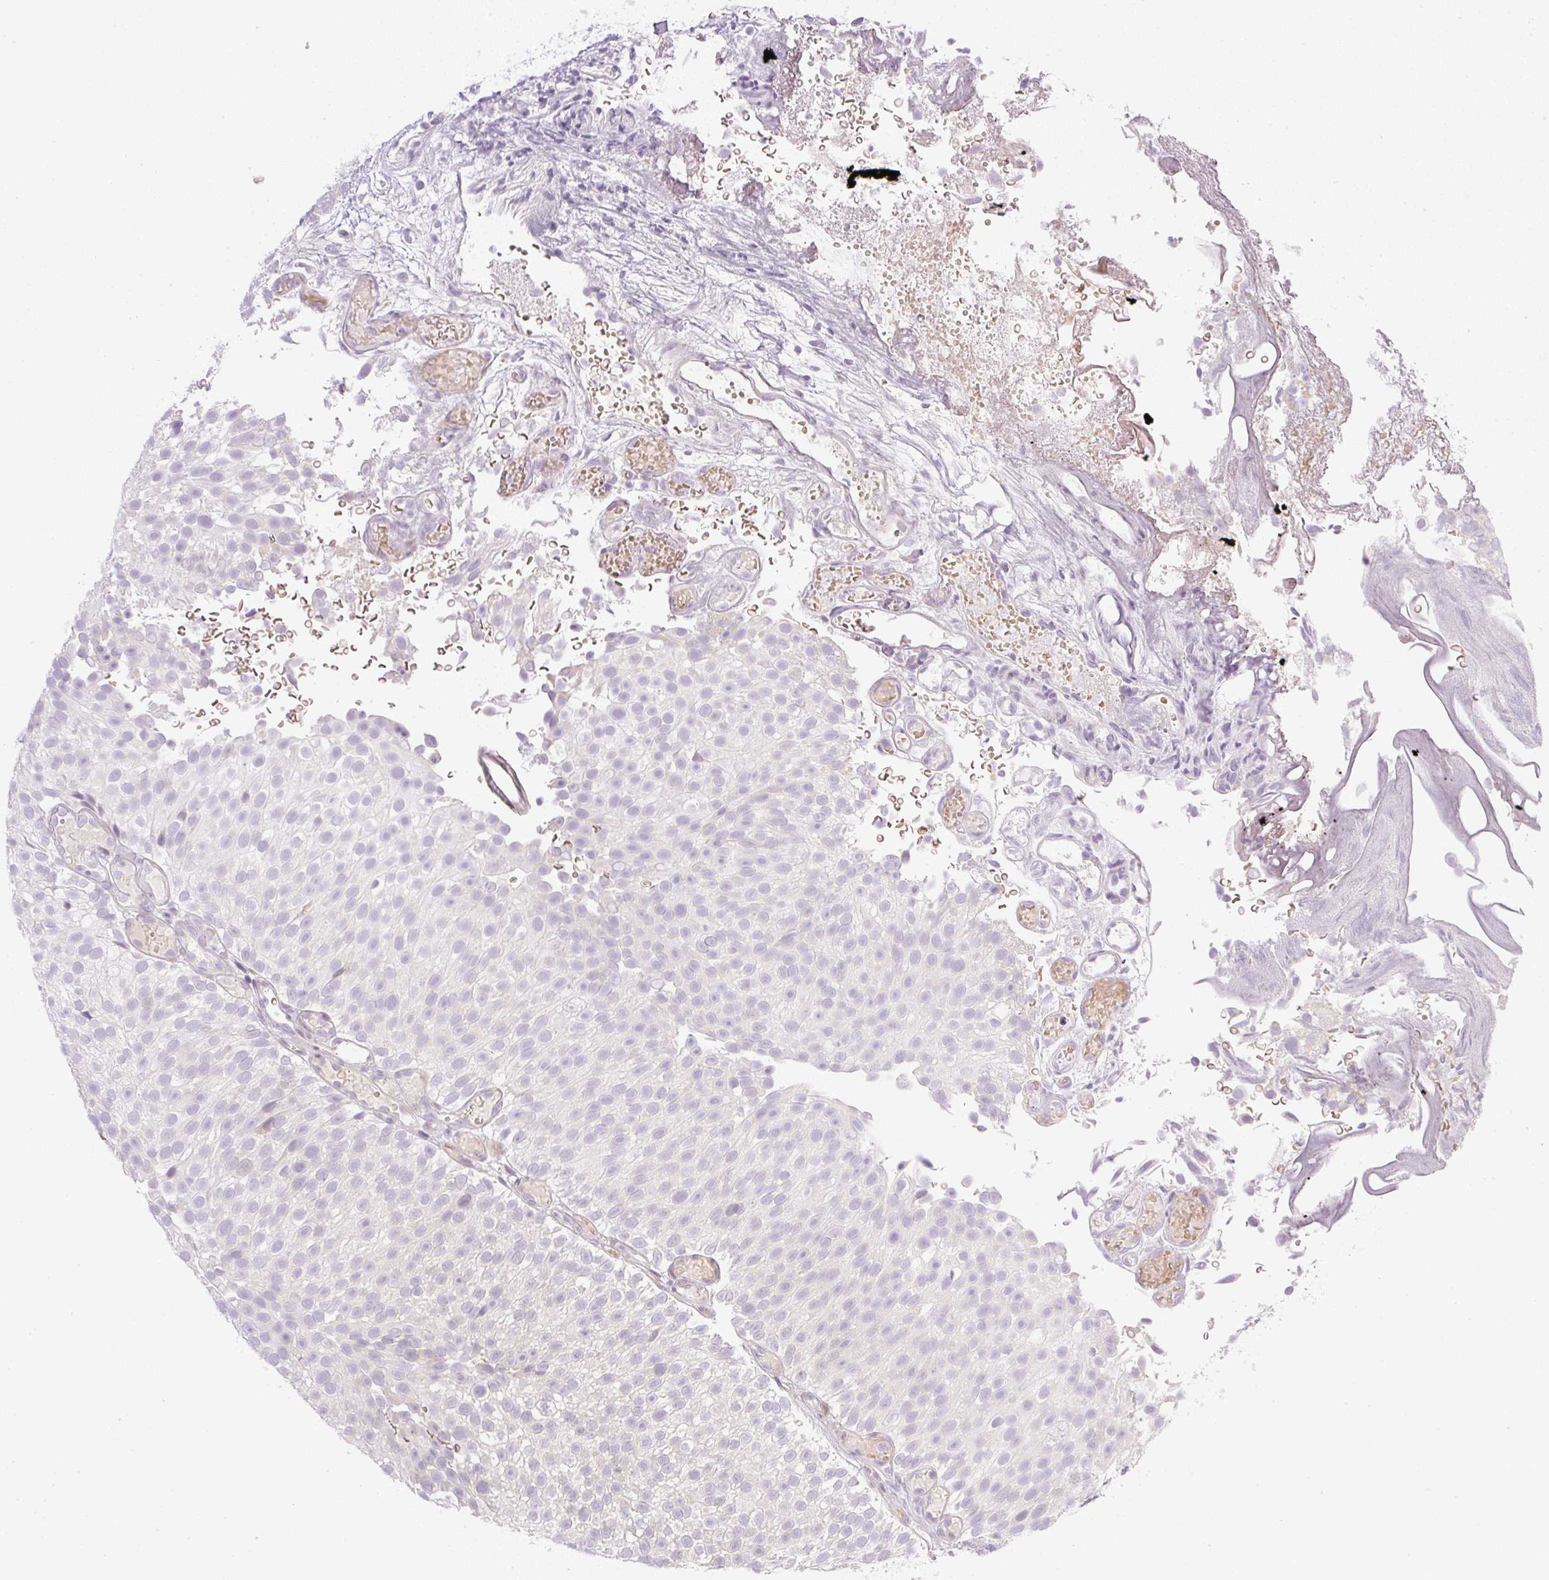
{"staining": {"intensity": "negative", "quantity": "none", "location": "none"}, "tissue": "urothelial cancer", "cell_type": "Tumor cells", "image_type": "cancer", "snomed": [{"axis": "morphology", "description": "Urothelial carcinoma, Low grade"}, {"axis": "topography", "description": "Urinary bladder"}], "caption": "The immunohistochemistry photomicrograph has no significant positivity in tumor cells of urothelial carcinoma (low-grade) tissue.", "gene": "AAR2", "patient": {"sex": "male", "age": 78}}